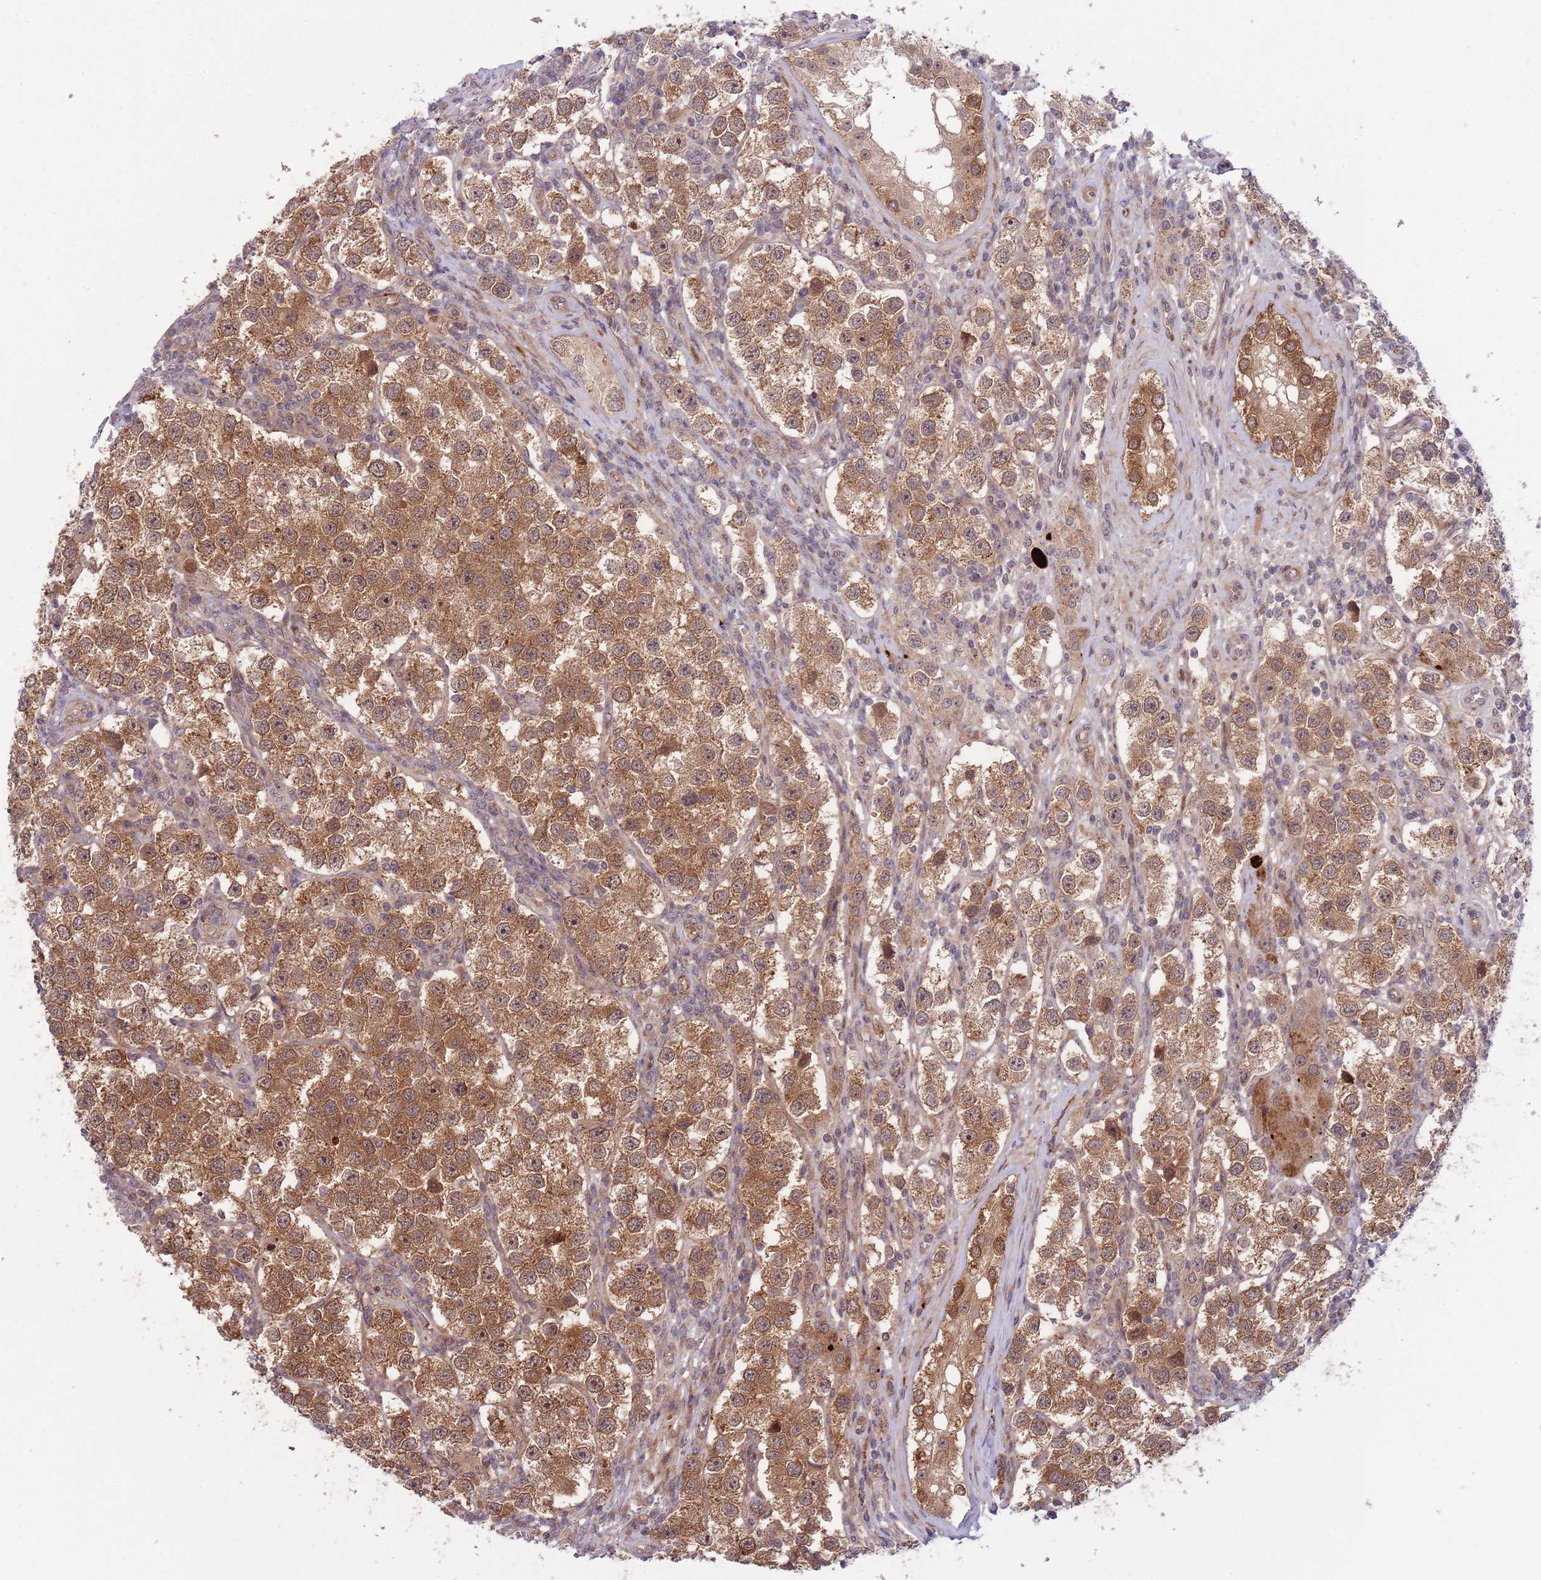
{"staining": {"intensity": "strong", "quantity": ">75%", "location": "cytoplasmic/membranous,nuclear"}, "tissue": "testis cancer", "cell_type": "Tumor cells", "image_type": "cancer", "snomed": [{"axis": "morphology", "description": "Seminoma, NOS"}, {"axis": "topography", "description": "Testis"}], "caption": "Human testis cancer stained for a protein (brown) reveals strong cytoplasmic/membranous and nuclear positive staining in about >75% of tumor cells.", "gene": "NT5DC4", "patient": {"sex": "male", "age": 37}}